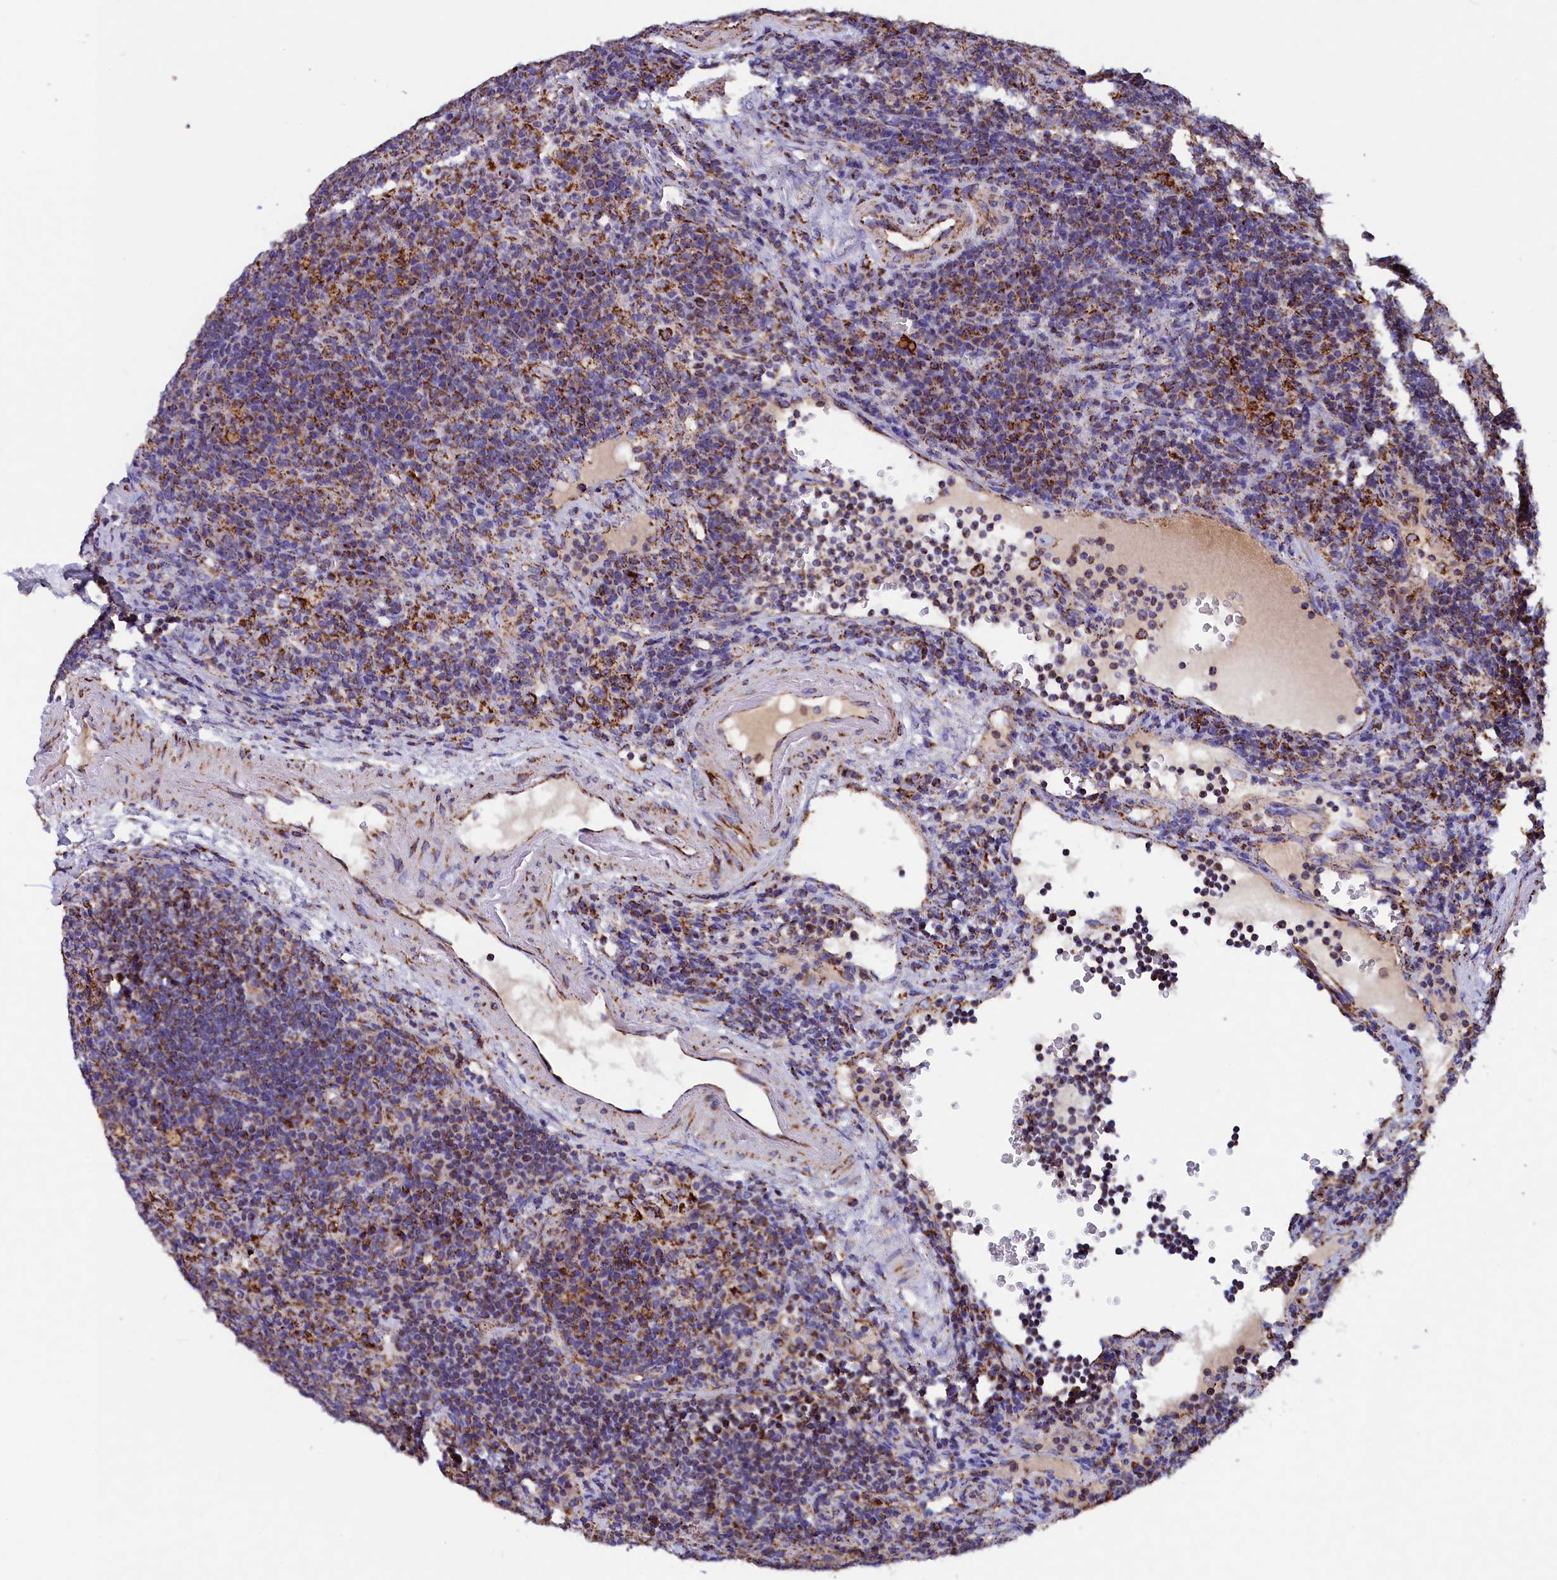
{"staining": {"intensity": "weak", "quantity": "<25%", "location": "cytoplasmic/membranous"}, "tissue": "lymph node", "cell_type": "Germinal center cells", "image_type": "normal", "snomed": [{"axis": "morphology", "description": "Normal tissue, NOS"}, {"axis": "topography", "description": "Lymph node"}], "caption": "Germinal center cells show no significant protein staining in normal lymph node. Brightfield microscopy of IHC stained with DAB (3,3'-diaminobenzidine) (brown) and hematoxylin (blue), captured at high magnification.", "gene": "SLC39A3", "patient": {"sex": "female", "age": 70}}